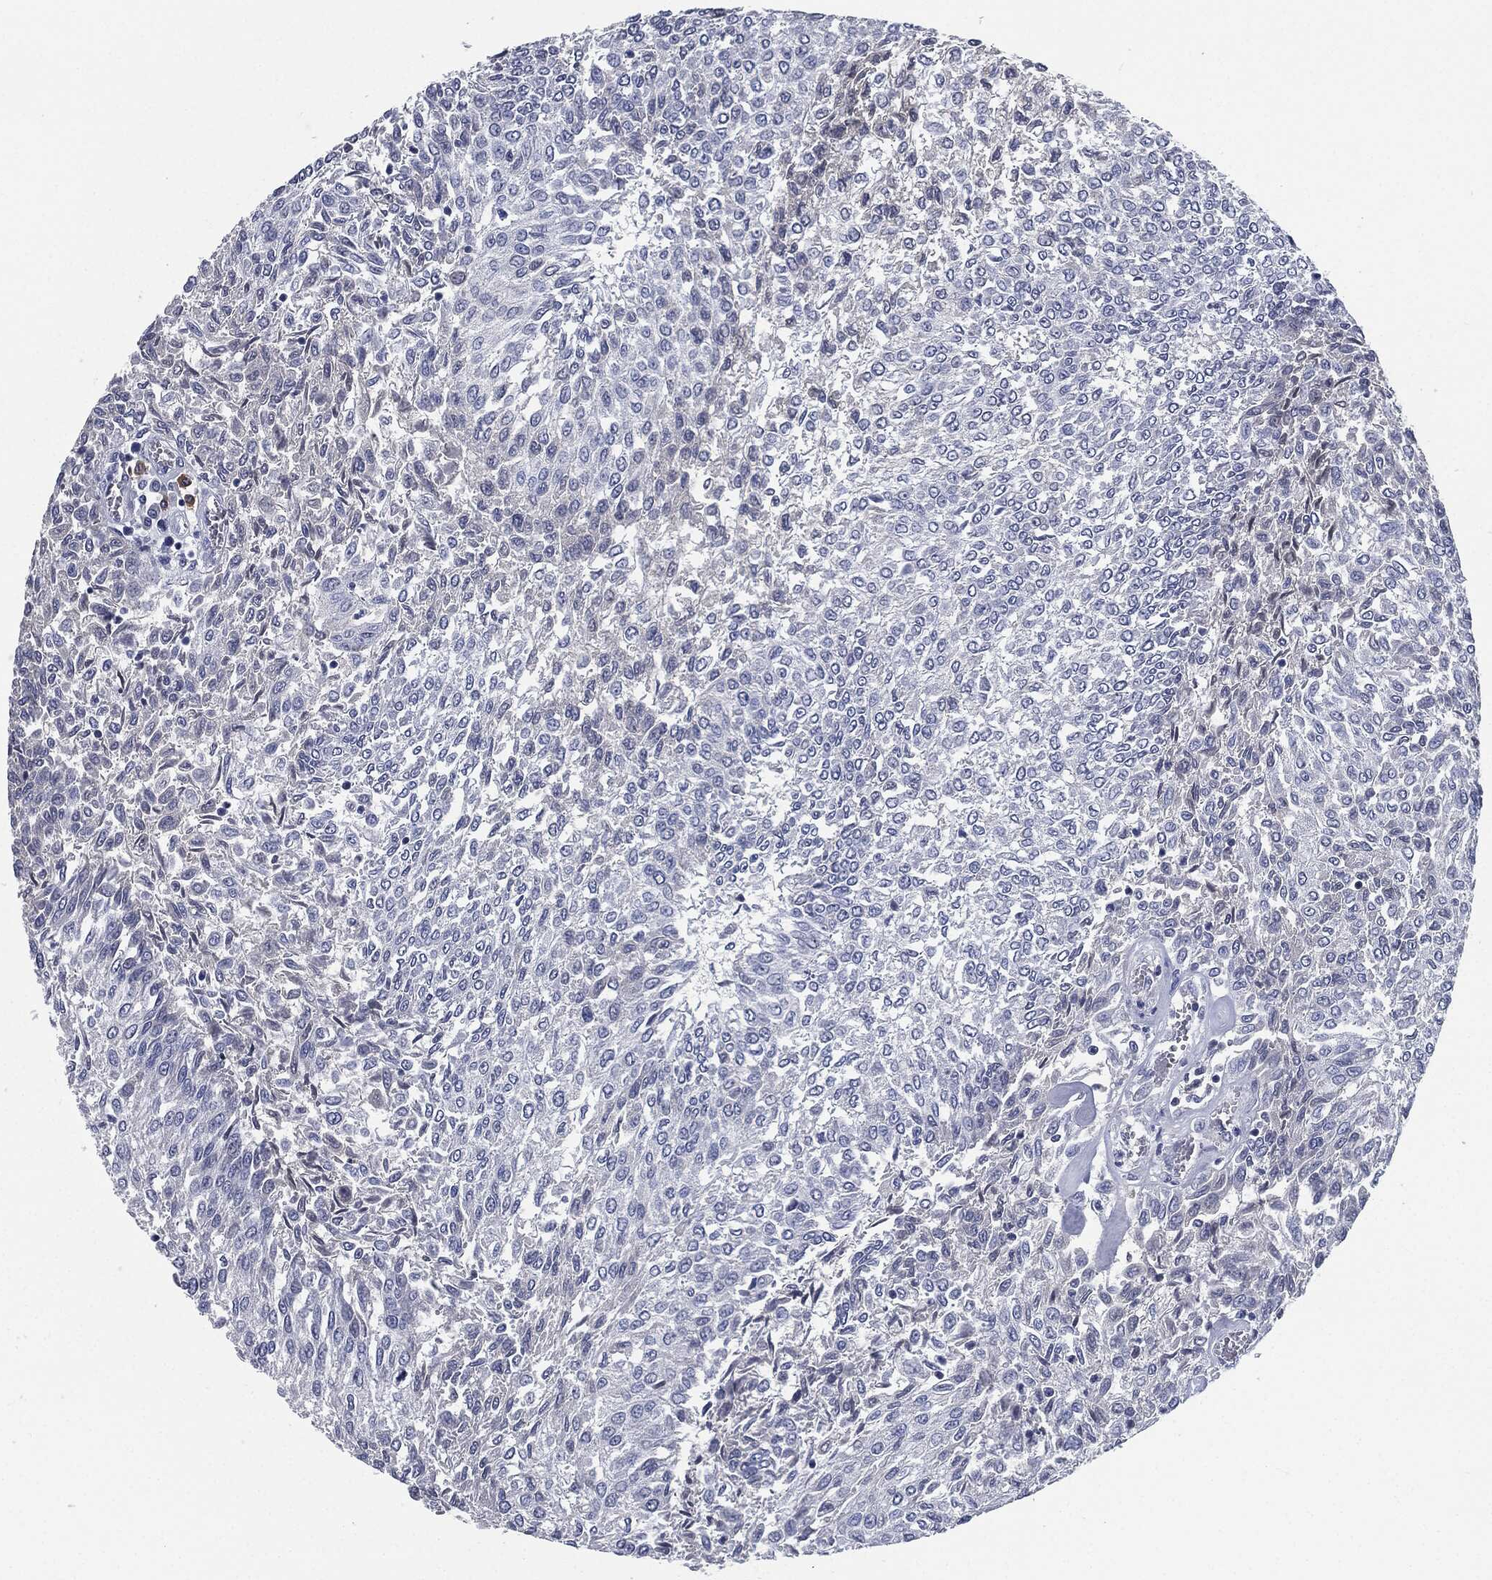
{"staining": {"intensity": "negative", "quantity": "none", "location": "none"}, "tissue": "urothelial cancer", "cell_type": "Tumor cells", "image_type": "cancer", "snomed": [{"axis": "morphology", "description": "Urothelial carcinoma, Low grade"}, {"axis": "topography", "description": "Urinary bladder"}], "caption": "This is a image of IHC staining of urothelial cancer, which shows no expression in tumor cells. (Immunohistochemistry, brightfield microscopy, high magnification).", "gene": "SIGLEC7", "patient": {"sex": "male", "age": 78}}